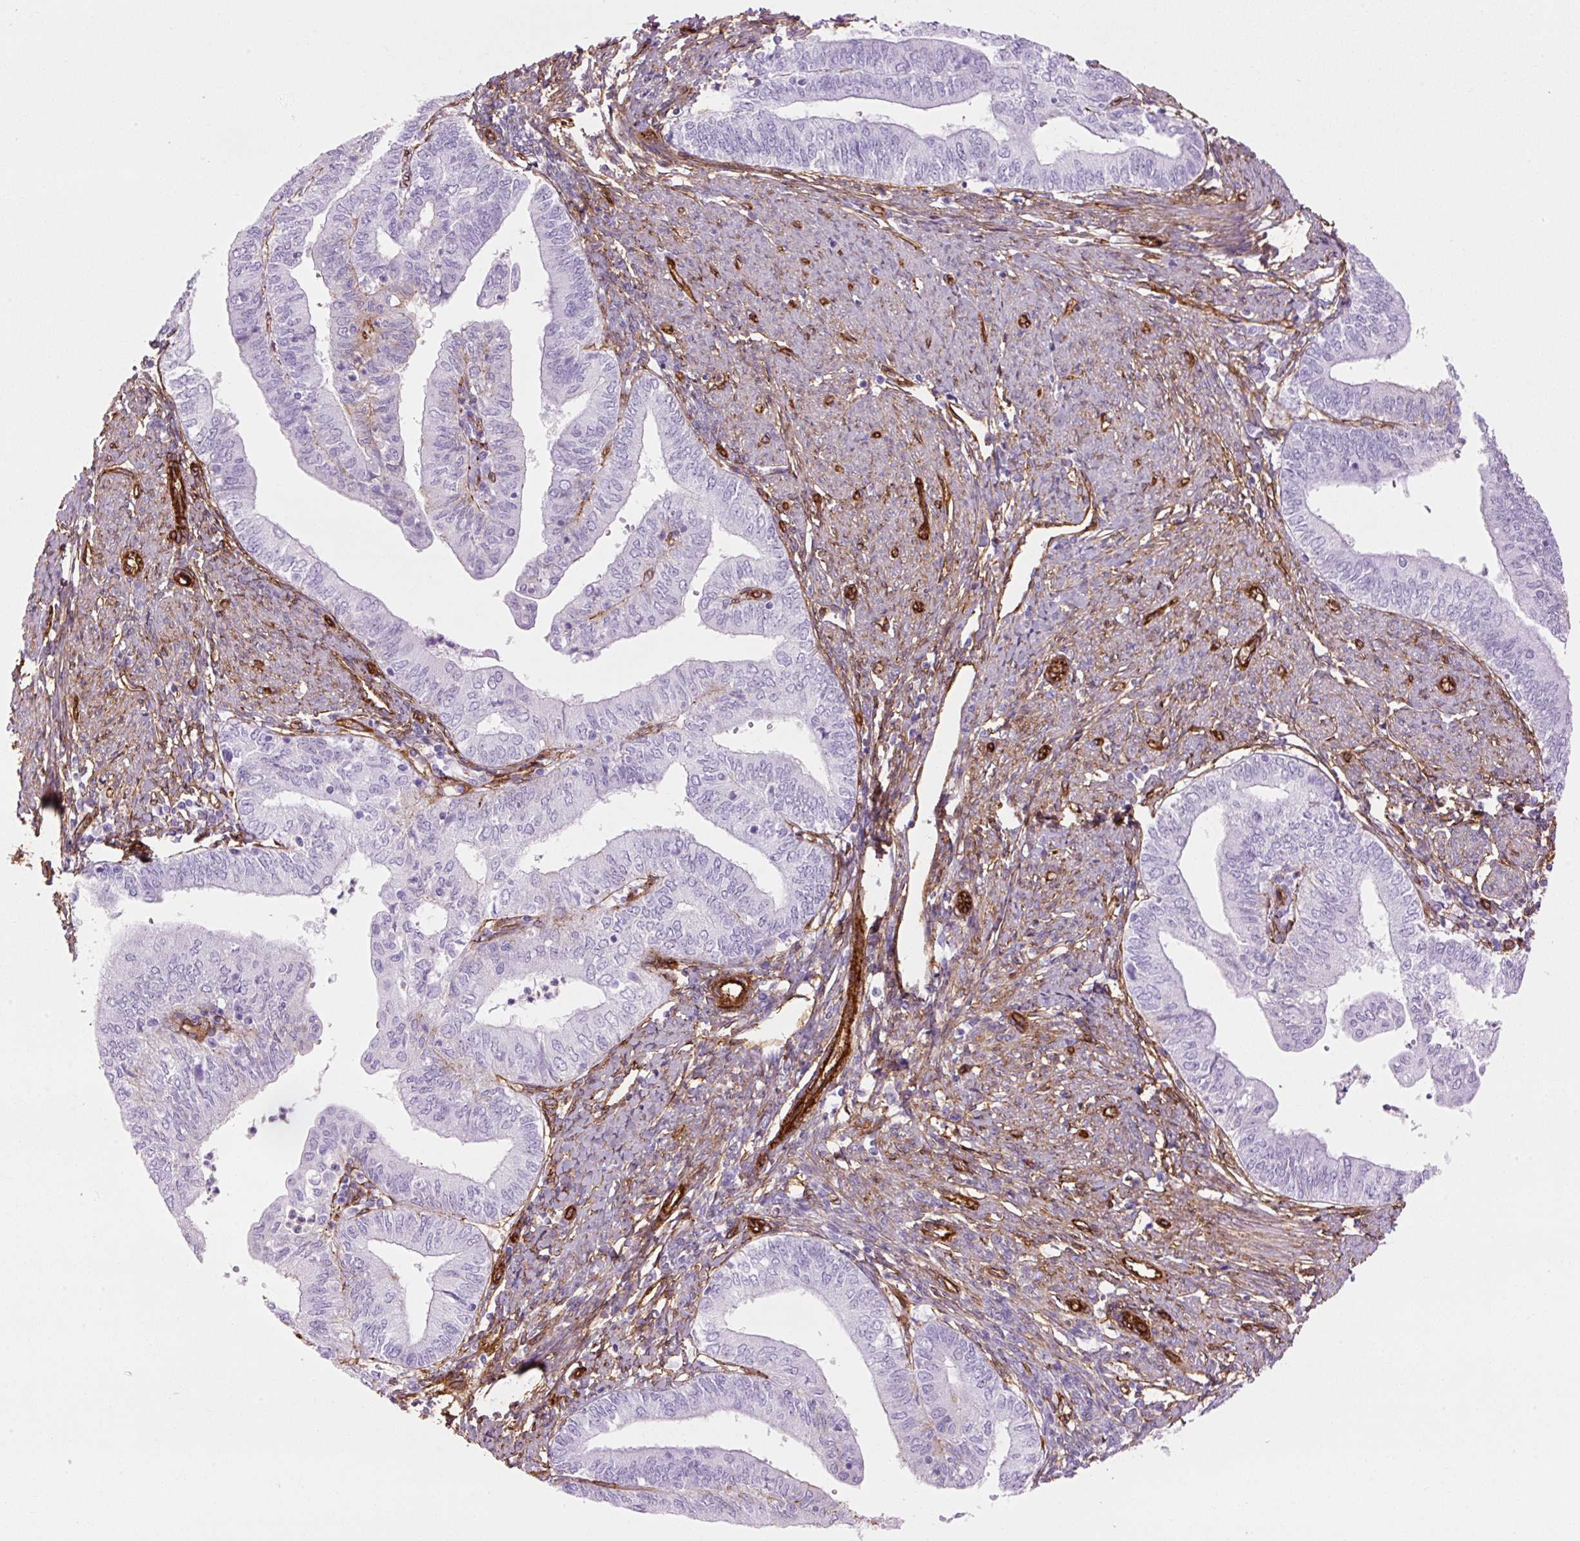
{"staining": {"intensity": "negative", "quantity": "none", "location": "none"}, "tissue": "endometrial cancer", "cell_type": "Tumor cells", "image_type": "cancer", "snomed": [{"axis": "morphology", "description": "Adenocarcinoma, NOS"}, {"axis": "topography", "description": "Endometrium"}], "caption": "Immunohistochemistry histopathology image of neoplastic tissue: endometrial cancer stained with DAB exhibits no significant protein expression in tumor cells.", "gene": "CAV1", "patient": {"sex": "female", "age": 66}}